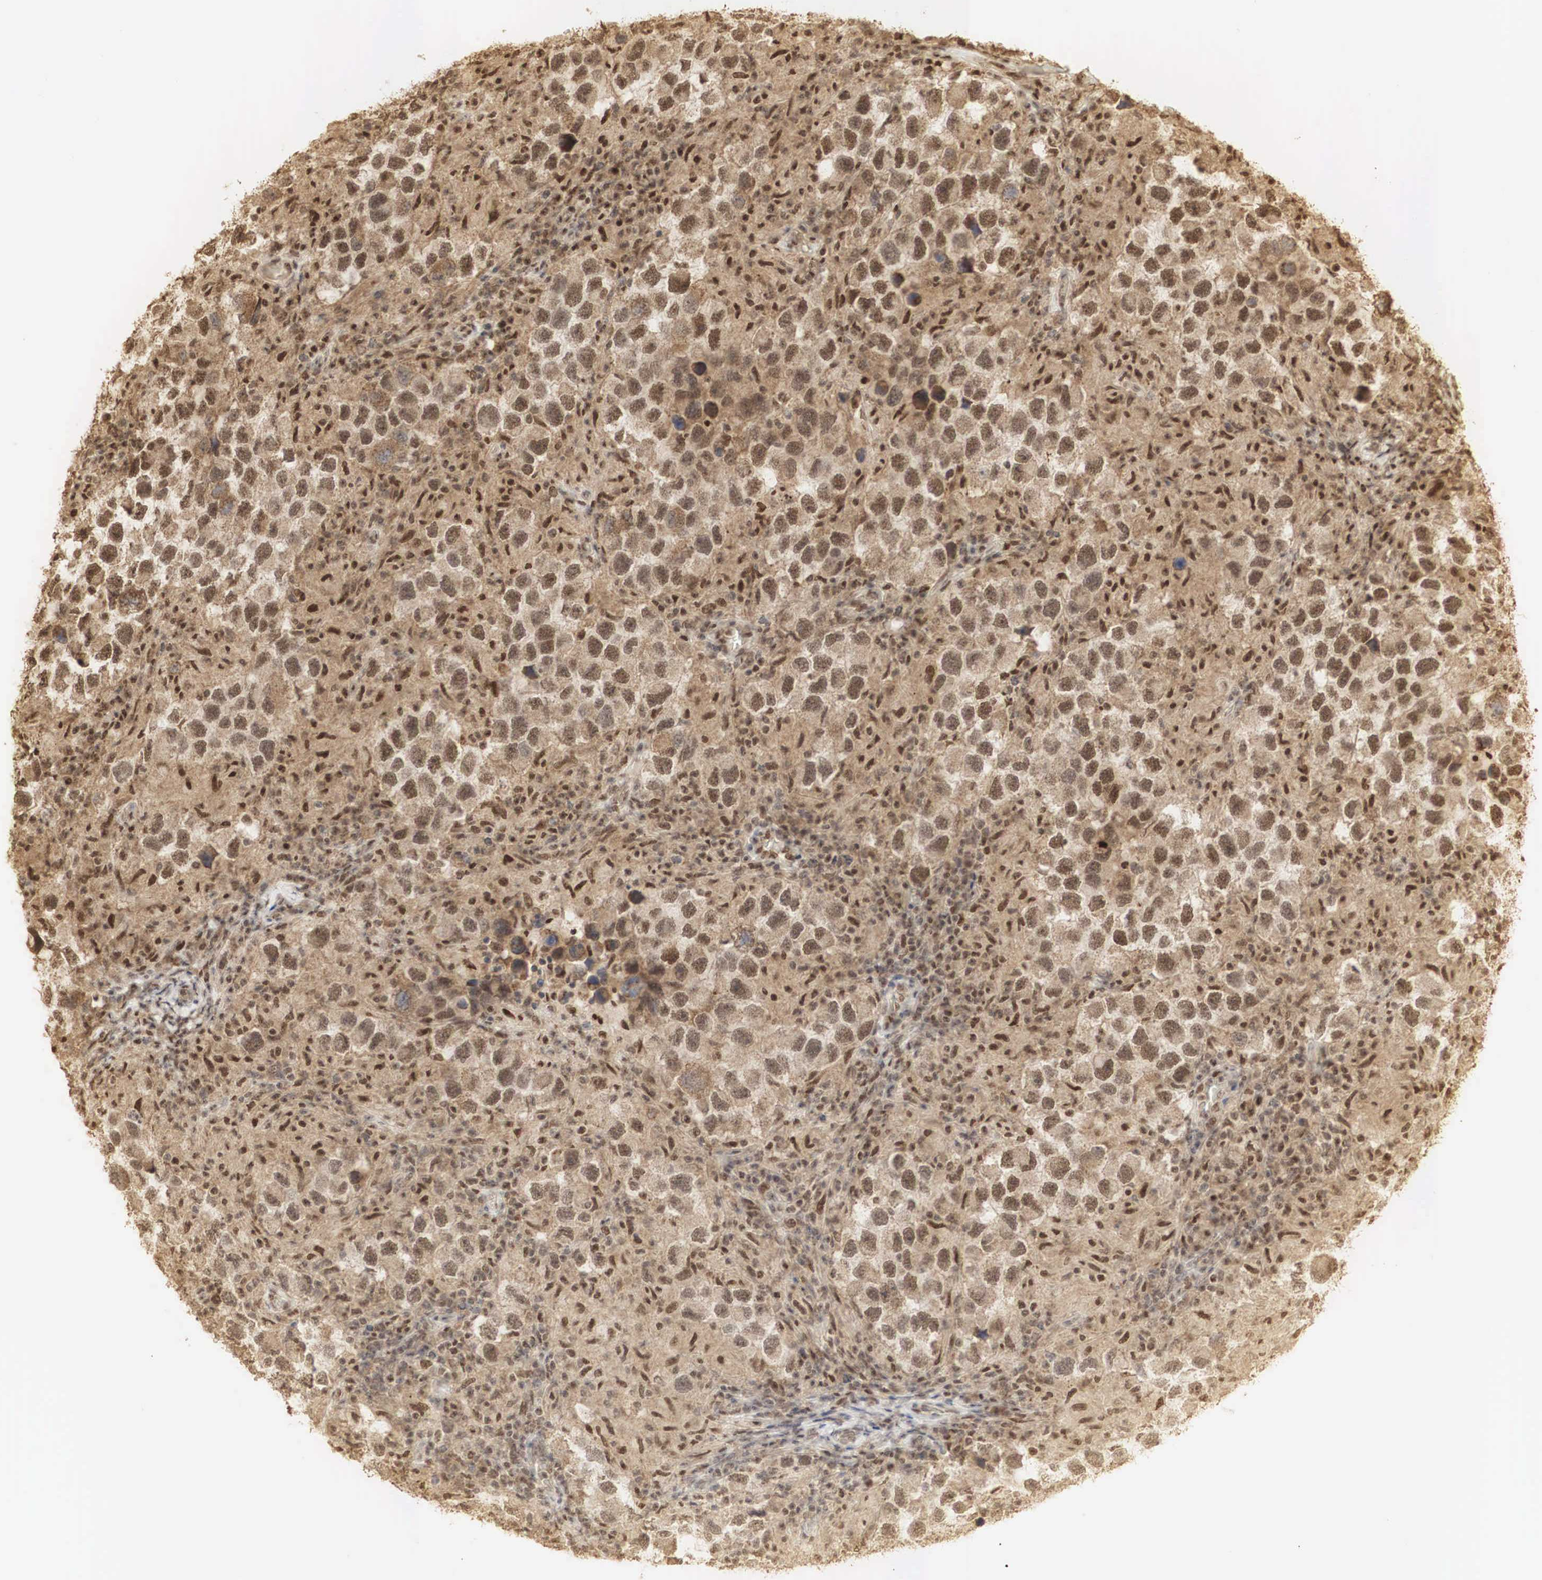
{"staining": {"intensity": "strong", "quantity": ">75%", "location": "cytoplasmic/membranous,nuclear"}, "tissue": "testis cancer", "cell_type": "Tumor cells", "image_type": "cancer", "snomed": [{"axis": "morphology", "description": "Carcinoma, Embryonal, NOS"}, {"axis": "topography", "description": "Testis"}], "caption": "IHC of human testis cancer (embryonal carcinoma) shows high levels of strong cytoplasmic/membranous and nuclear staining in about >75% of tumor cells.", "gene": "RNF113A", "patient": {"sex": "male", "age": 21}}